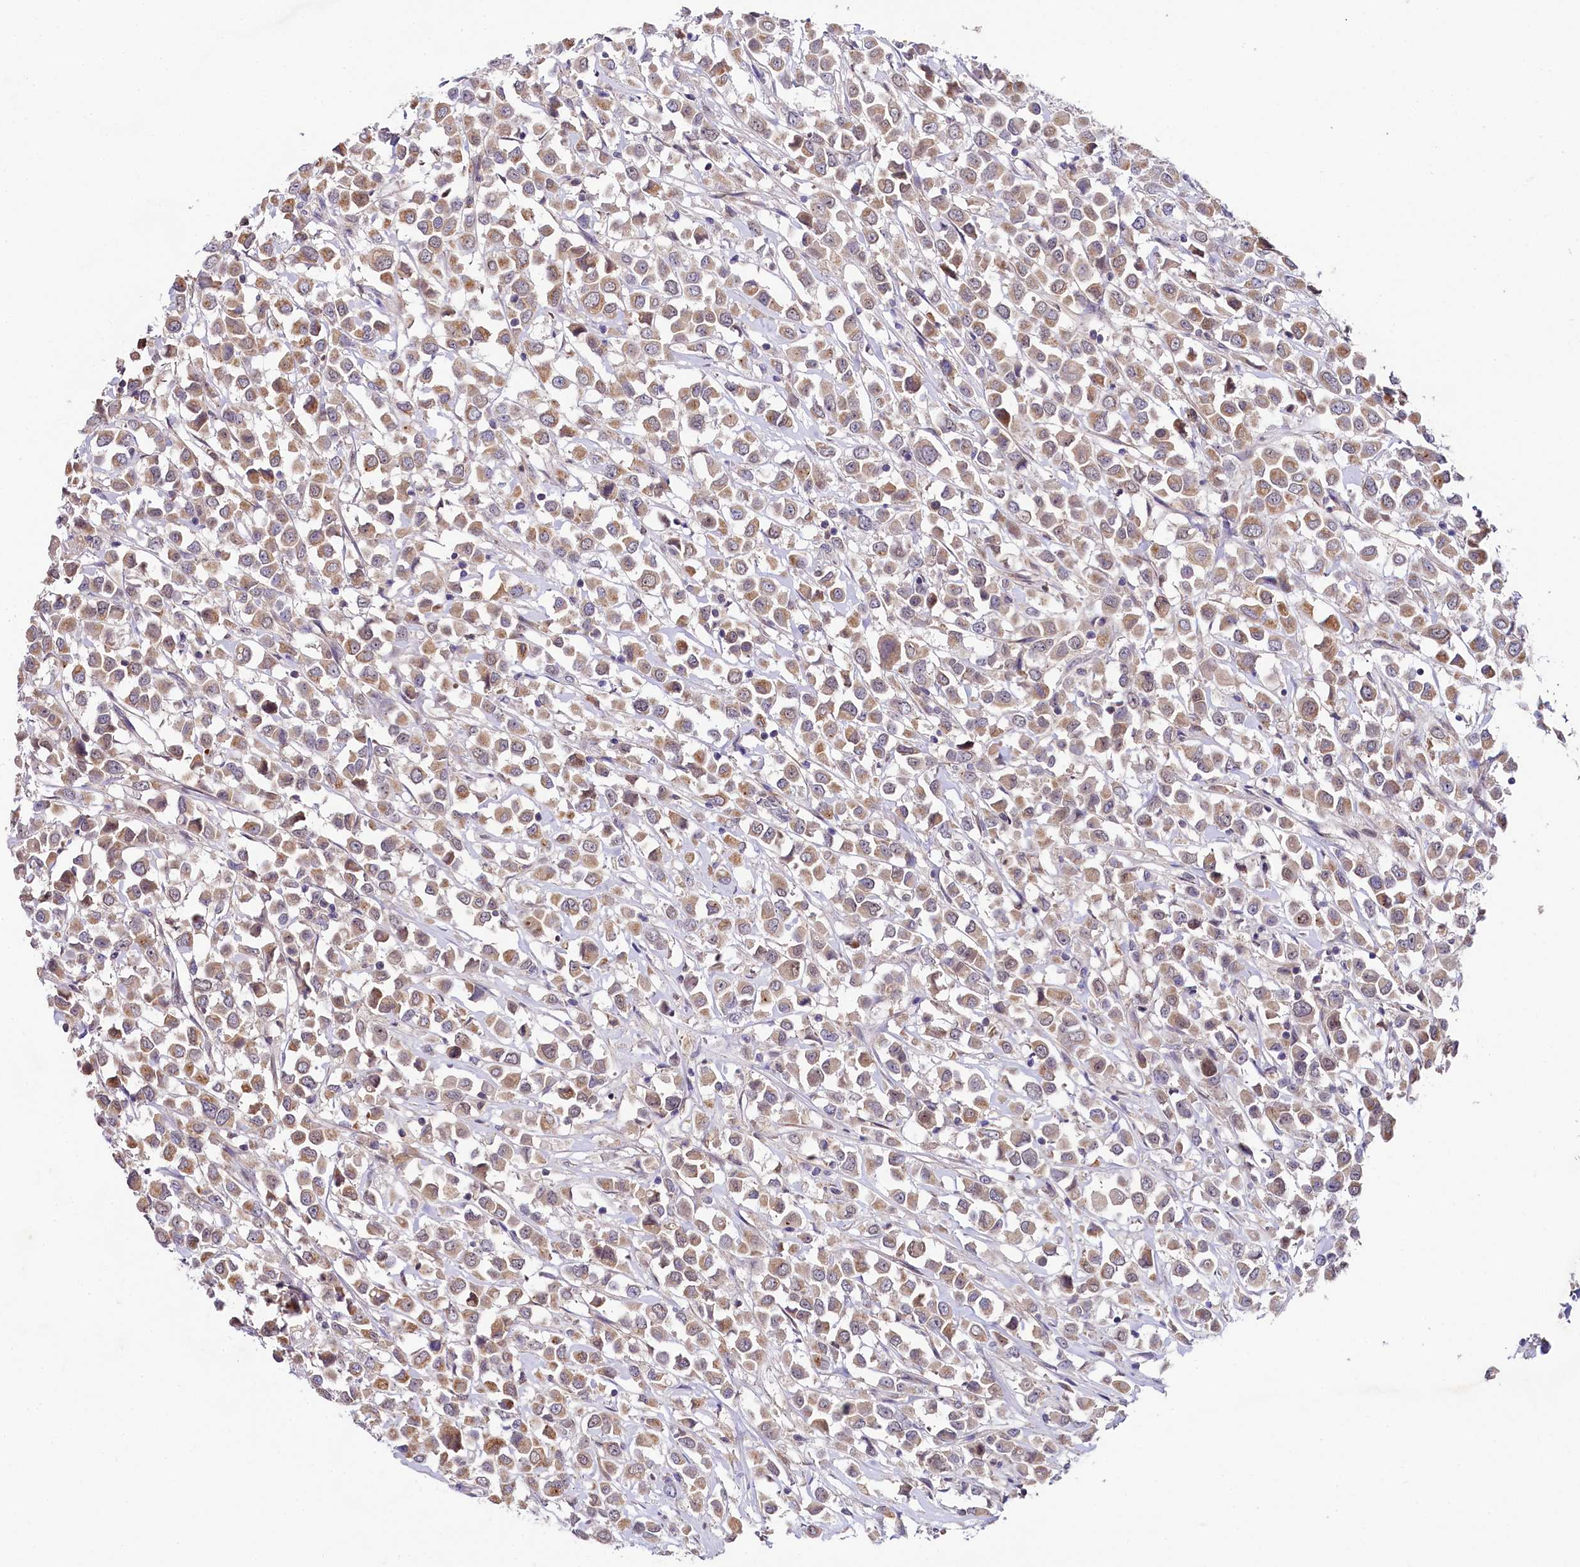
{"staining": {"intensity": "moderate", "quantity": ">75%", "location": "cytoplasmic/membranous"}, "tissue": "breast cancer", "cell_type": "Tumor cells", "image_type": "cancer", "snomed": [{"axis": "morphology", "description": "Duct carcinoma"}, {"axis": "topography", "description": "Breast"}], "caption": "Intraductal carcinoma (breast) tissue shows moderate cytoplasmic/membranous staining in about >75% of tumor cells", "gene": "SPINK9", "patient": {"sex": "female", "age": 61}}